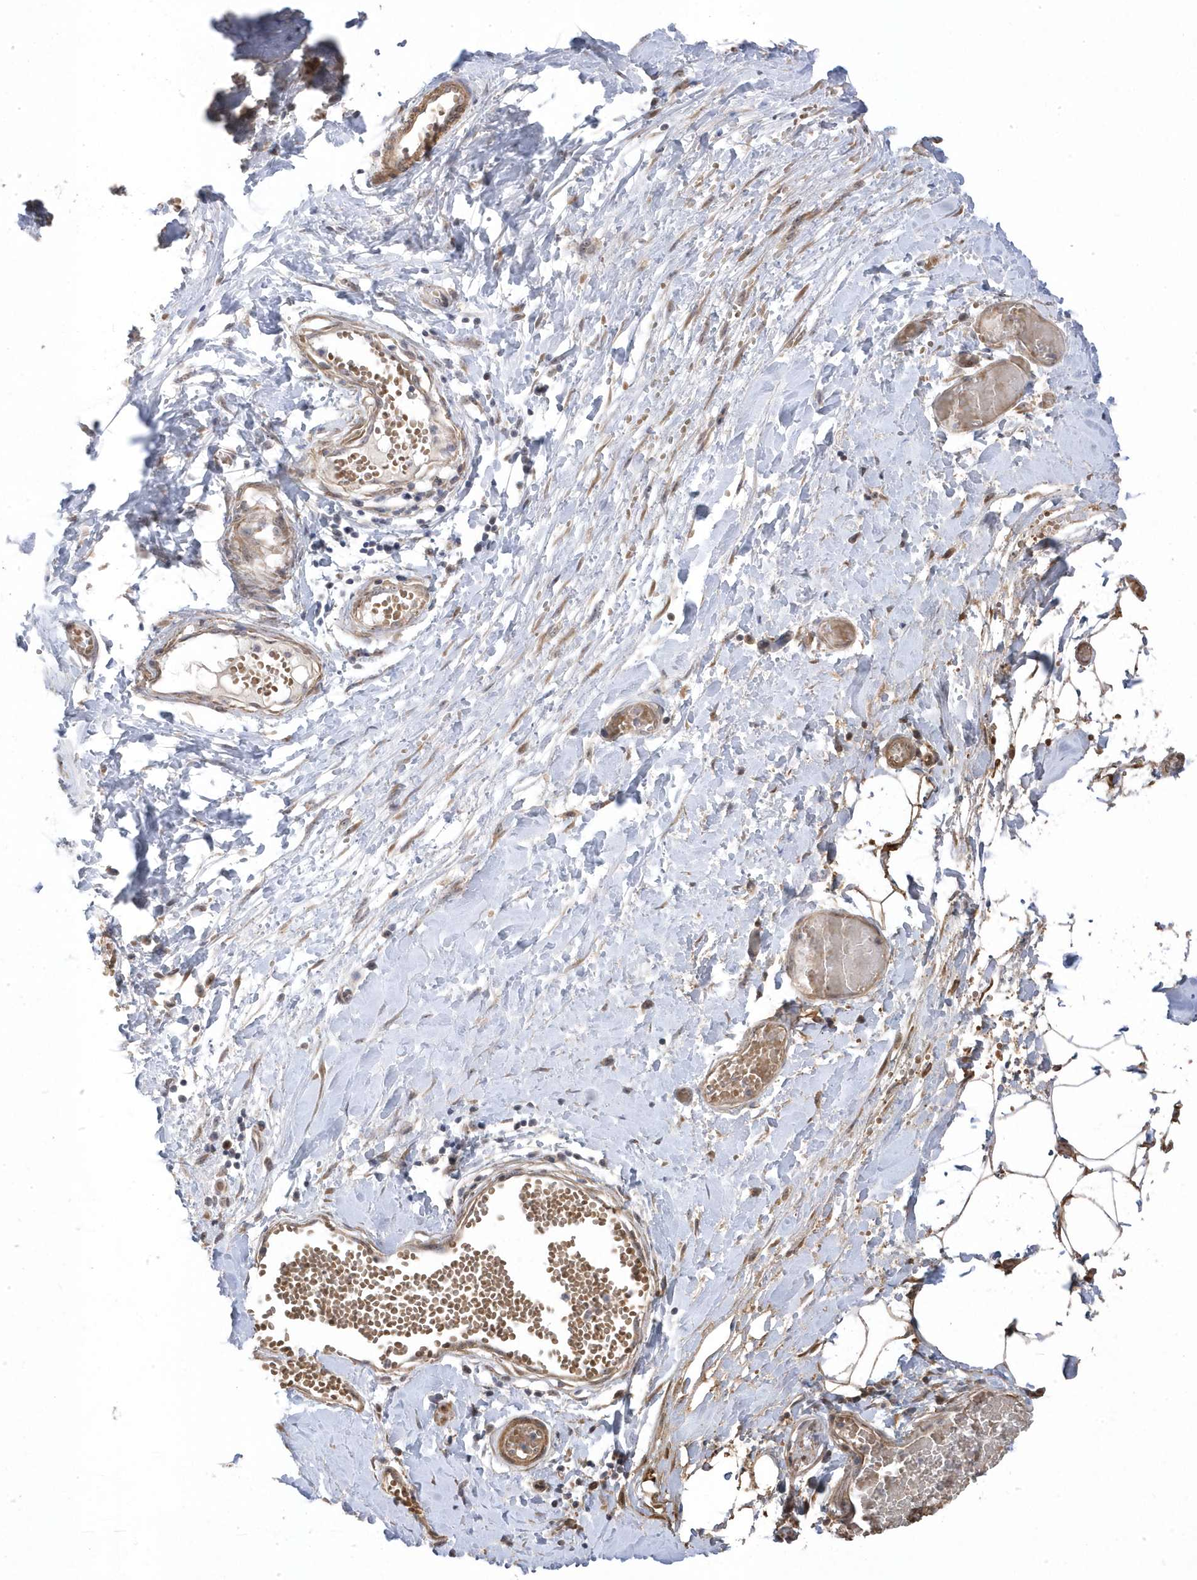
{"staining": {"intensity": "moderate", "quantity": ">75%", "location": "cytoplasmic/membranous"}, "tissue": "smooth muscle", "cell_type": "Smooth muscle cells", "image_type": "normal", "snomed": [{"axis": "morphology", "description": "Normal tissue, NOS"}, {"axis": "morphology", "description": "Adenocarcinoma, NOS"}, {"axis": "topography", "description": "Colon"}, {"axis": "topography", "description": "Peripheral nerve tissue"}], "caption": "Normal smooth muscle reveals moderate cytoplasmic/membranous positivity in approximately >75% of smooth muscle cells, visualized by immunohistochemistry. (brown staining indicates protein expression, while blue staining denotes nuclei).", "gene": "GTPBP6", "patient": {"sex": "male", "age": 14}}